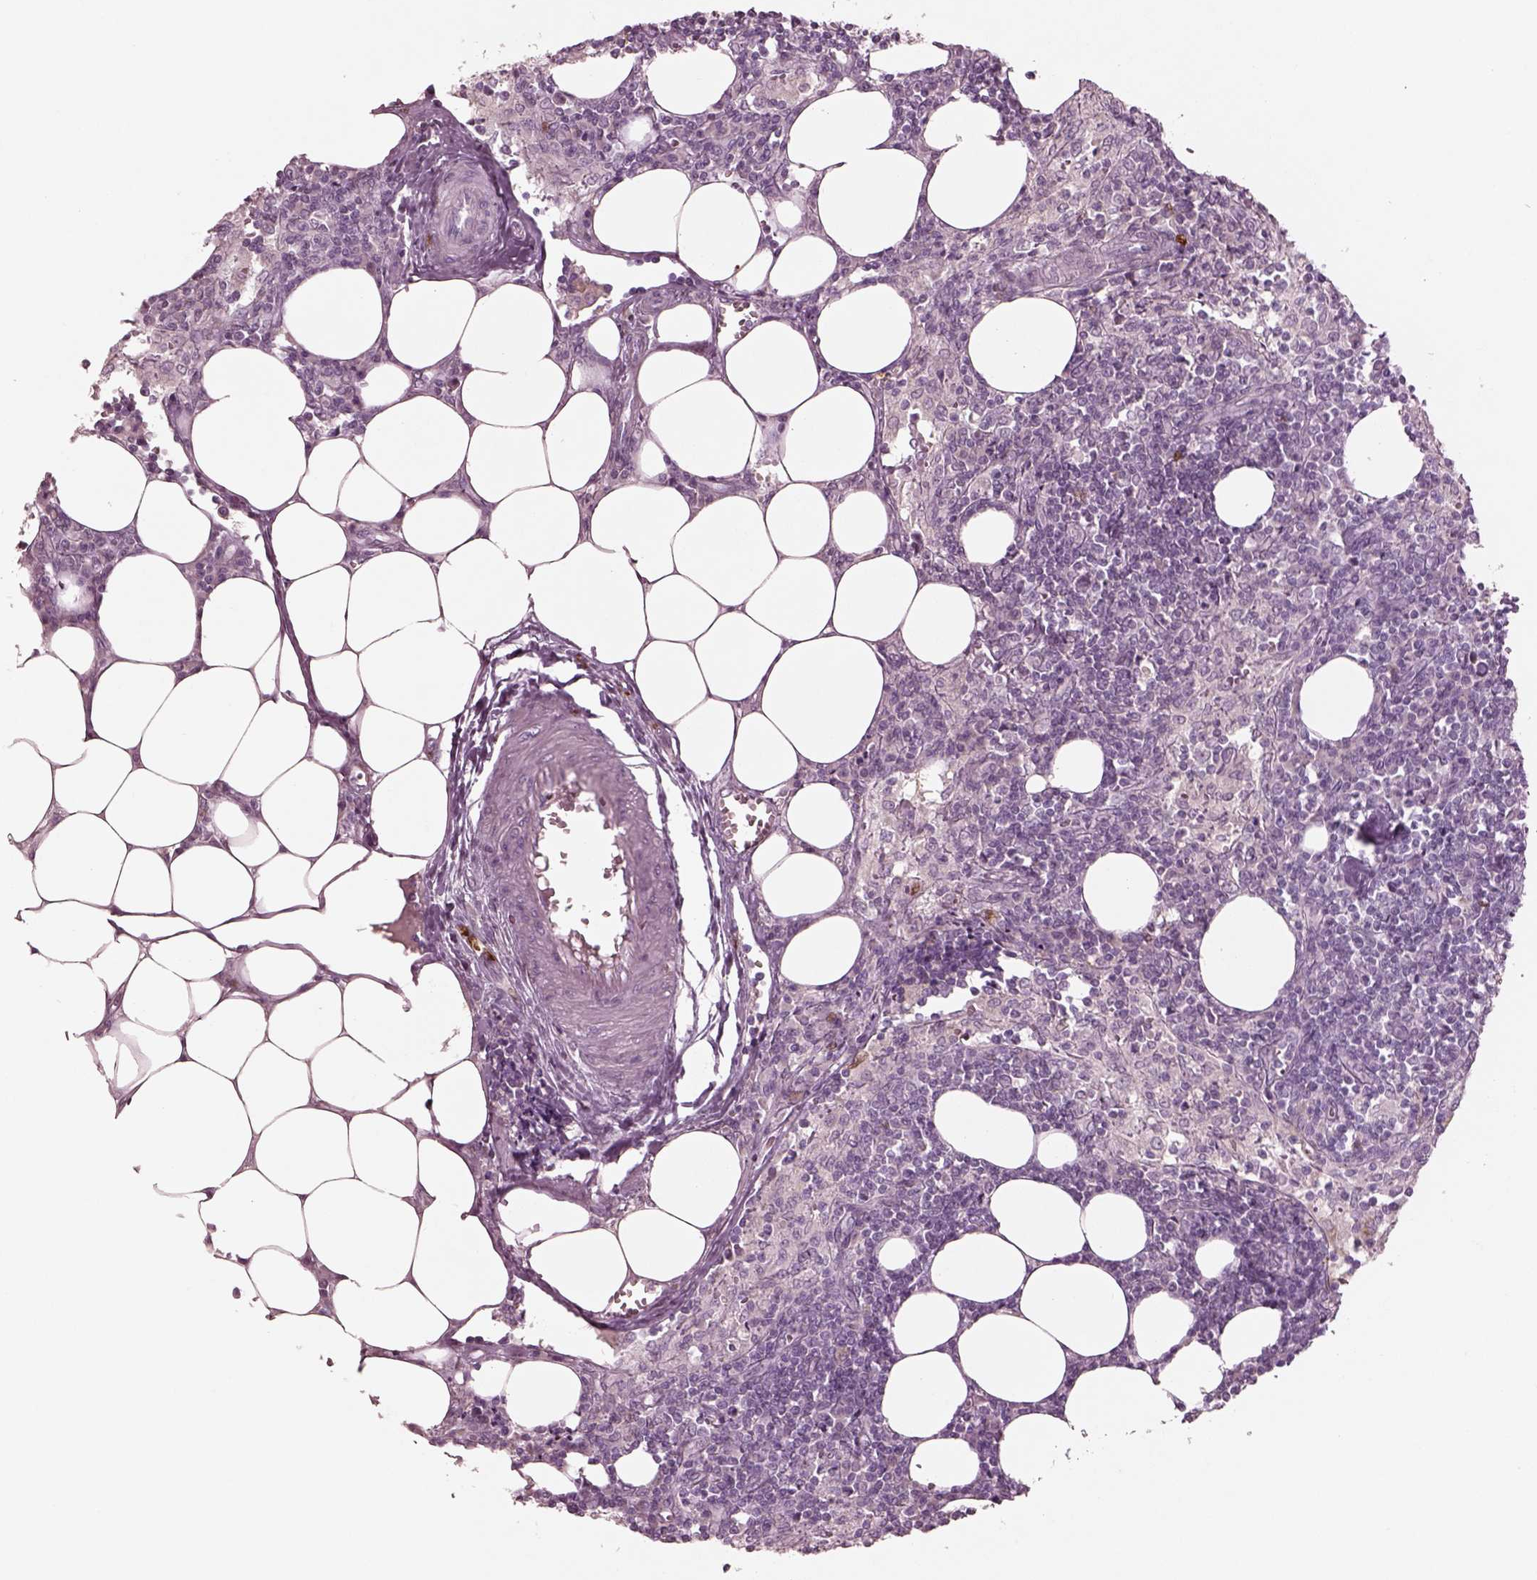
{"staining": {"intensity": "strong", "quantity": "<25%", "location": "nuclear"}, "tissue": "lymph node", "cell_type": "Germinal center cells", "image_type": "normal", "snomed": [{"axis": "morphology", "description": "Normal tissue, NOS"}, {"axis": "topography", "description": "Lymph node"}], "caption": "Strong nuclear expression for a protein is present in about <25% of germinal center cells of normal lymph node using immunohistochemistry (IHC).", "gene": "SOX9", "patient": {"sex": "male", "age": 55}}